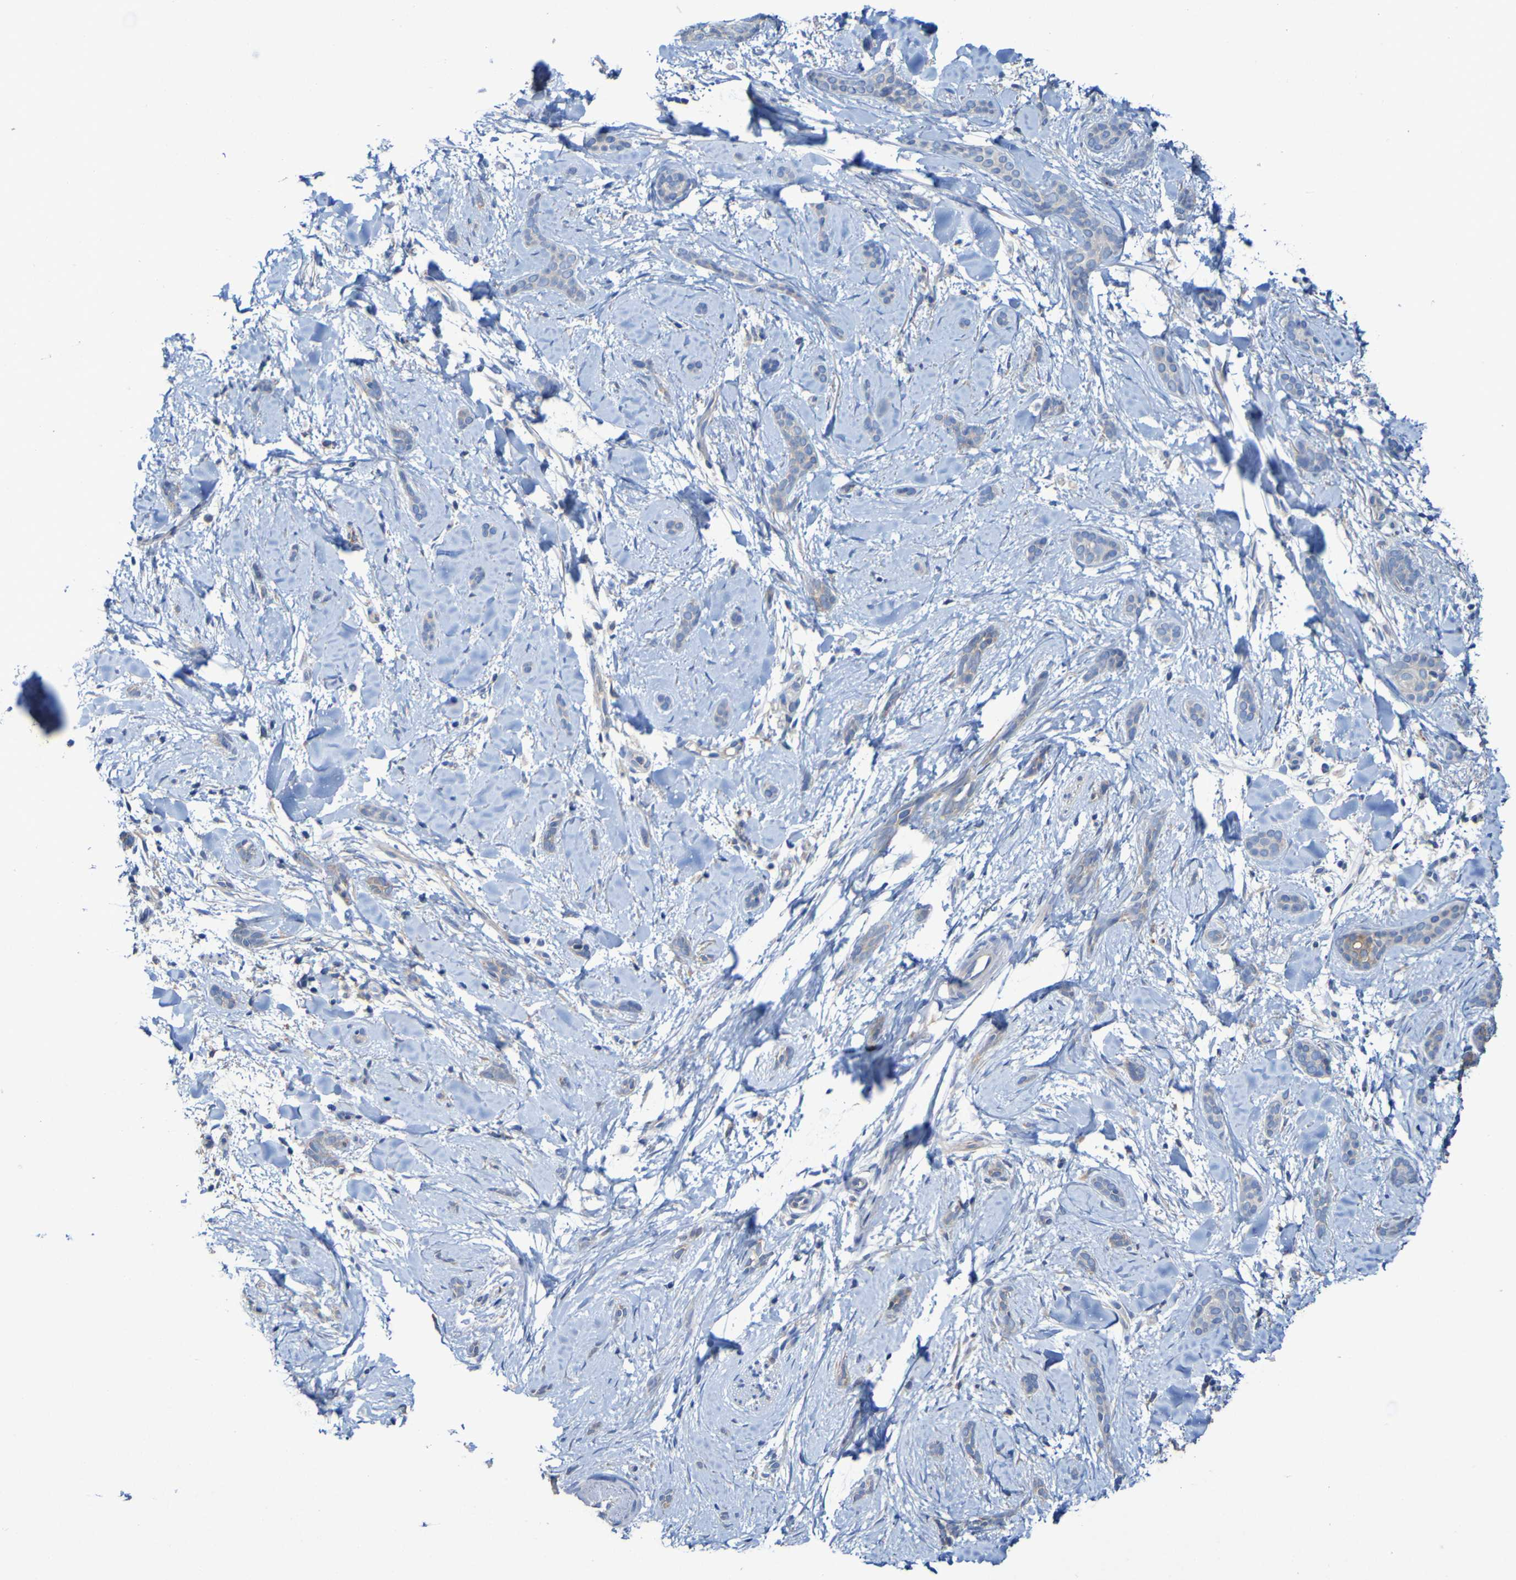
{"staining": {"intensity": "weak", "quantity": "25%-75%", "location": "cytoplasmic/membranous"}, "tissue": "skin cancer", "cell_type": "Tumor cells", "image_type": "cancer", "snomed": [{"axis": "morphology", "description": "Basal cell carcinoma"}, {"axis": "morphology", "description": "Adnexal tumor, benign"}, {"axis": "topography", "description": "Skin"}], "caption": "Immunohistochemistry (IHC) (DAB) staining of human skin basal cell carcinoma reveals weak cytoplasmic/membranous protein expression in approximately 25%-75% of tumor cells.", "gene": "ARHGEF16", "patient": {"sex": "female", "age": 42}}